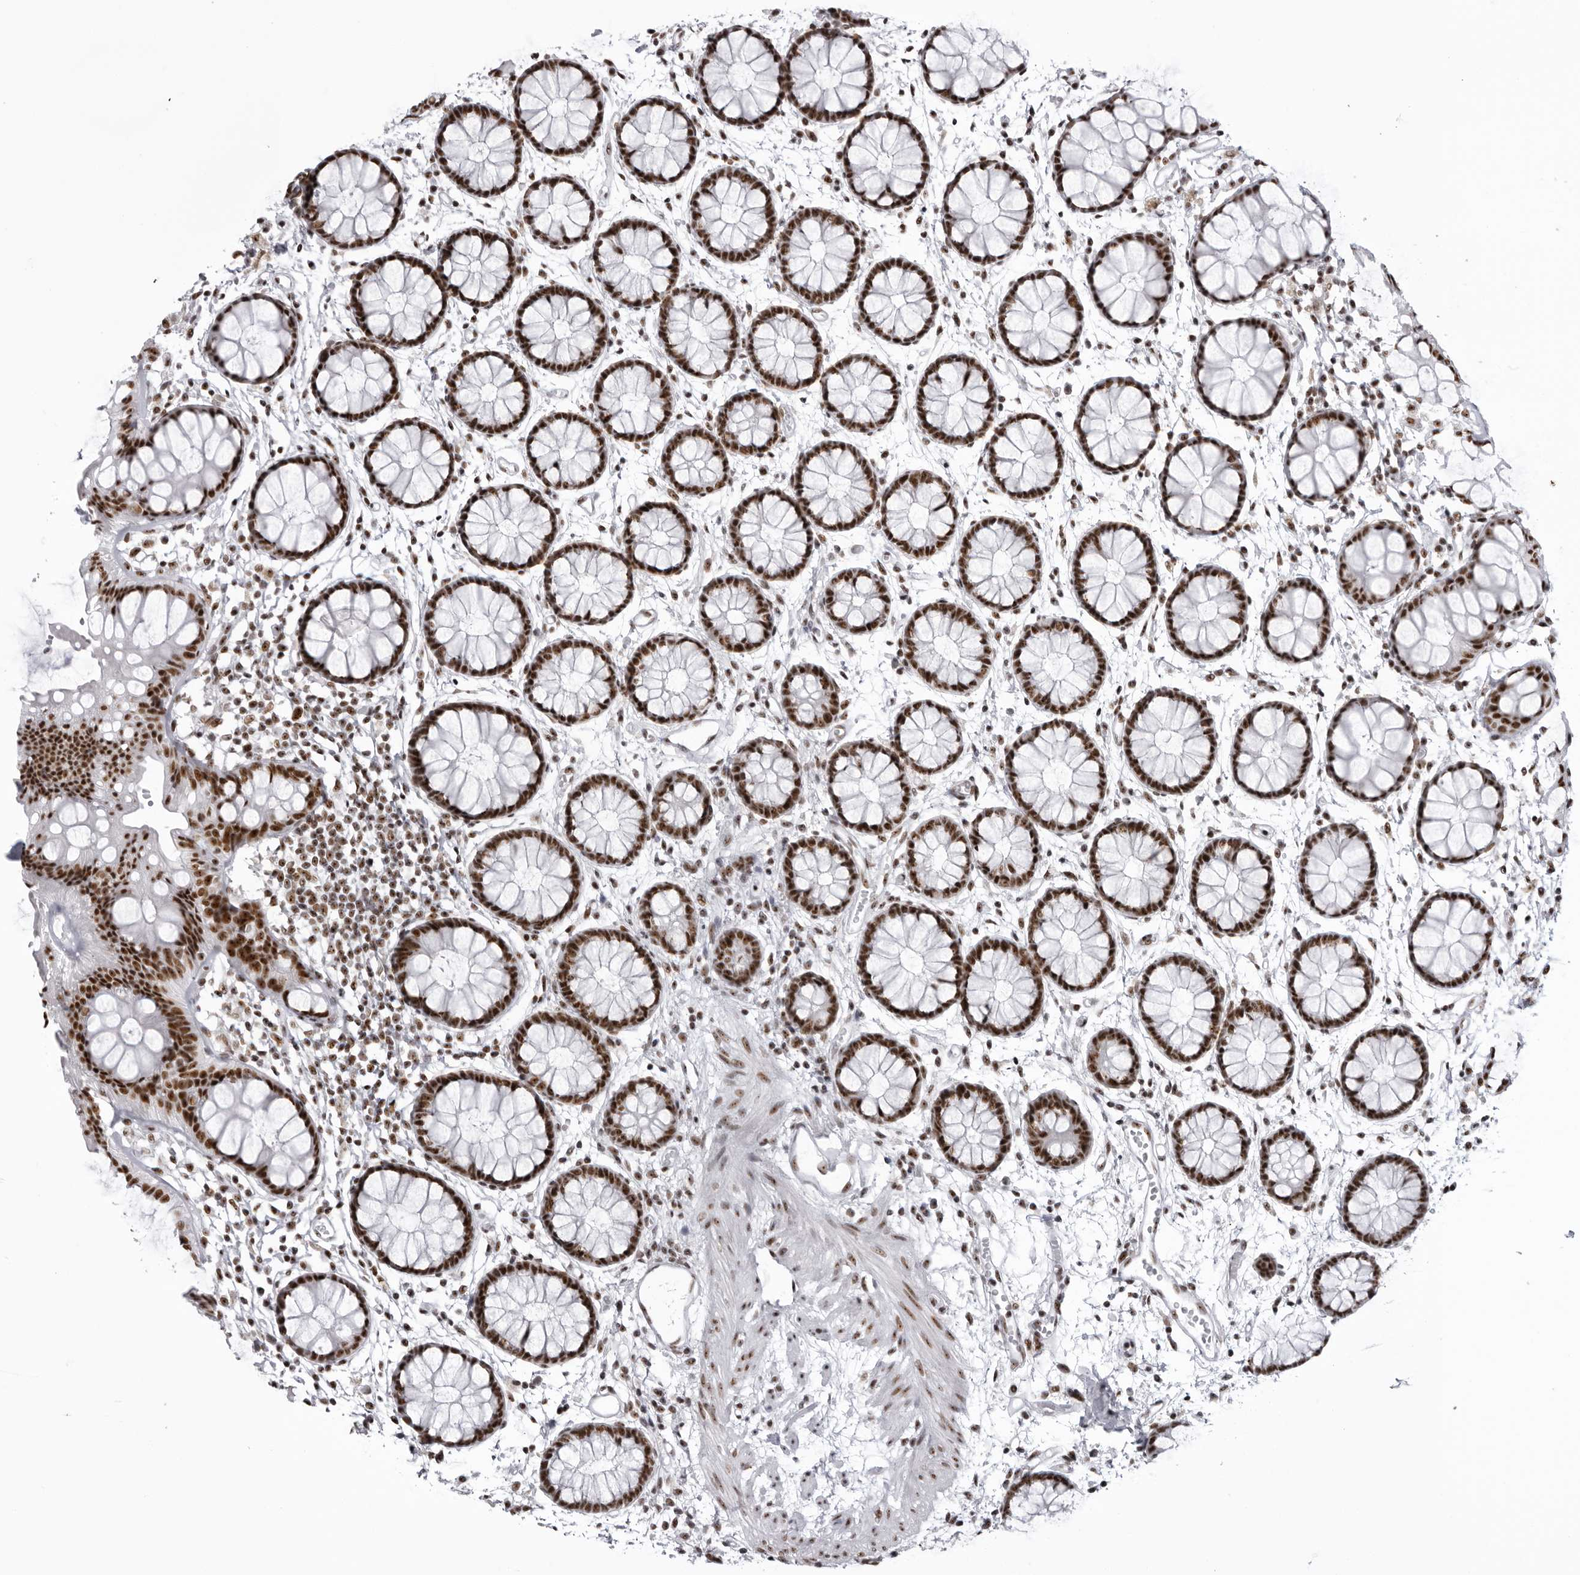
{"staining": {"intensity": "strong", "quantity": ">75%", "location": "nuclear"}, "tissue": "rectum", "cell_type": "Glandular cells", "image_type": "normal", "snomed": [{"axis": "morphology", "description": "Normal tissue, NOS"}, {"axis": "topography", "description": "Rectum"}], "caption": "Immunohistochemistry (IHC) staining of unremarkable rectum, which displays high levels of strong nuclear expression in about >75% of glandular cells indicating strong nuclear protein staining. The staining was performed using DAB (brown) for protein detection and nuclei were counterstained in hematoxylin (blue).", "gene": "DHX9", "patient": {"sex": "female", "age": 66}}